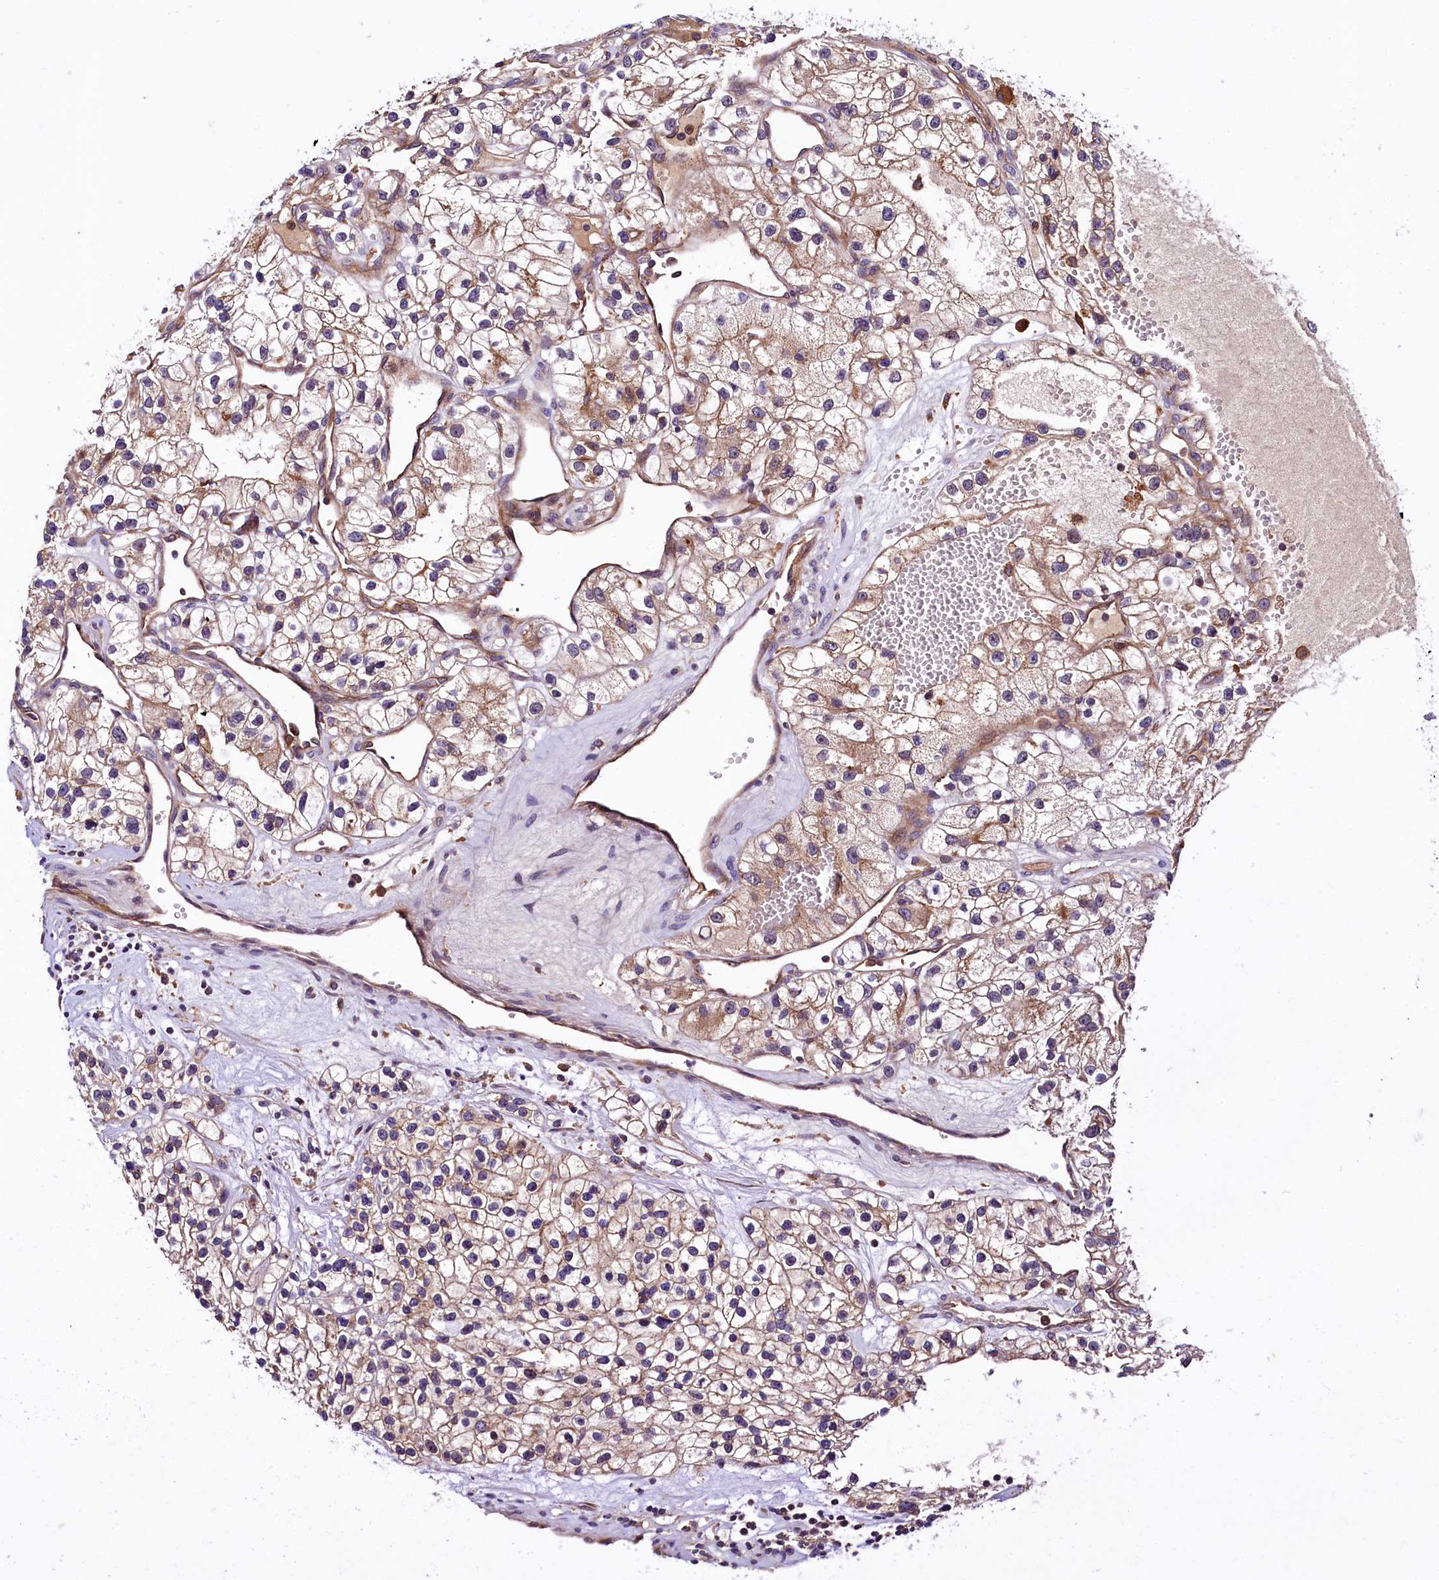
{"staining": {"intensity": "moderate", "quantity": "25%-75%", "location": "cytoplasmic/membranous"}, "tissue": "renal cancer", "cell_type": "Tumor cells", "image_type": "cancer", "snomed": [{"axis": "morphology", "description": "Adenocarcinoma, NOS"}, {"axis": "topography", "description": "Kidney"}], "caption": "Human renal adenocarcinoma stained for a protein (brown) demonstrates moderate cytoplasmic/membranous positive positivity in about 25%-75% of tumor cells.", "gene": "VPS35", "patient": {"sex": "female", "age": 57}}